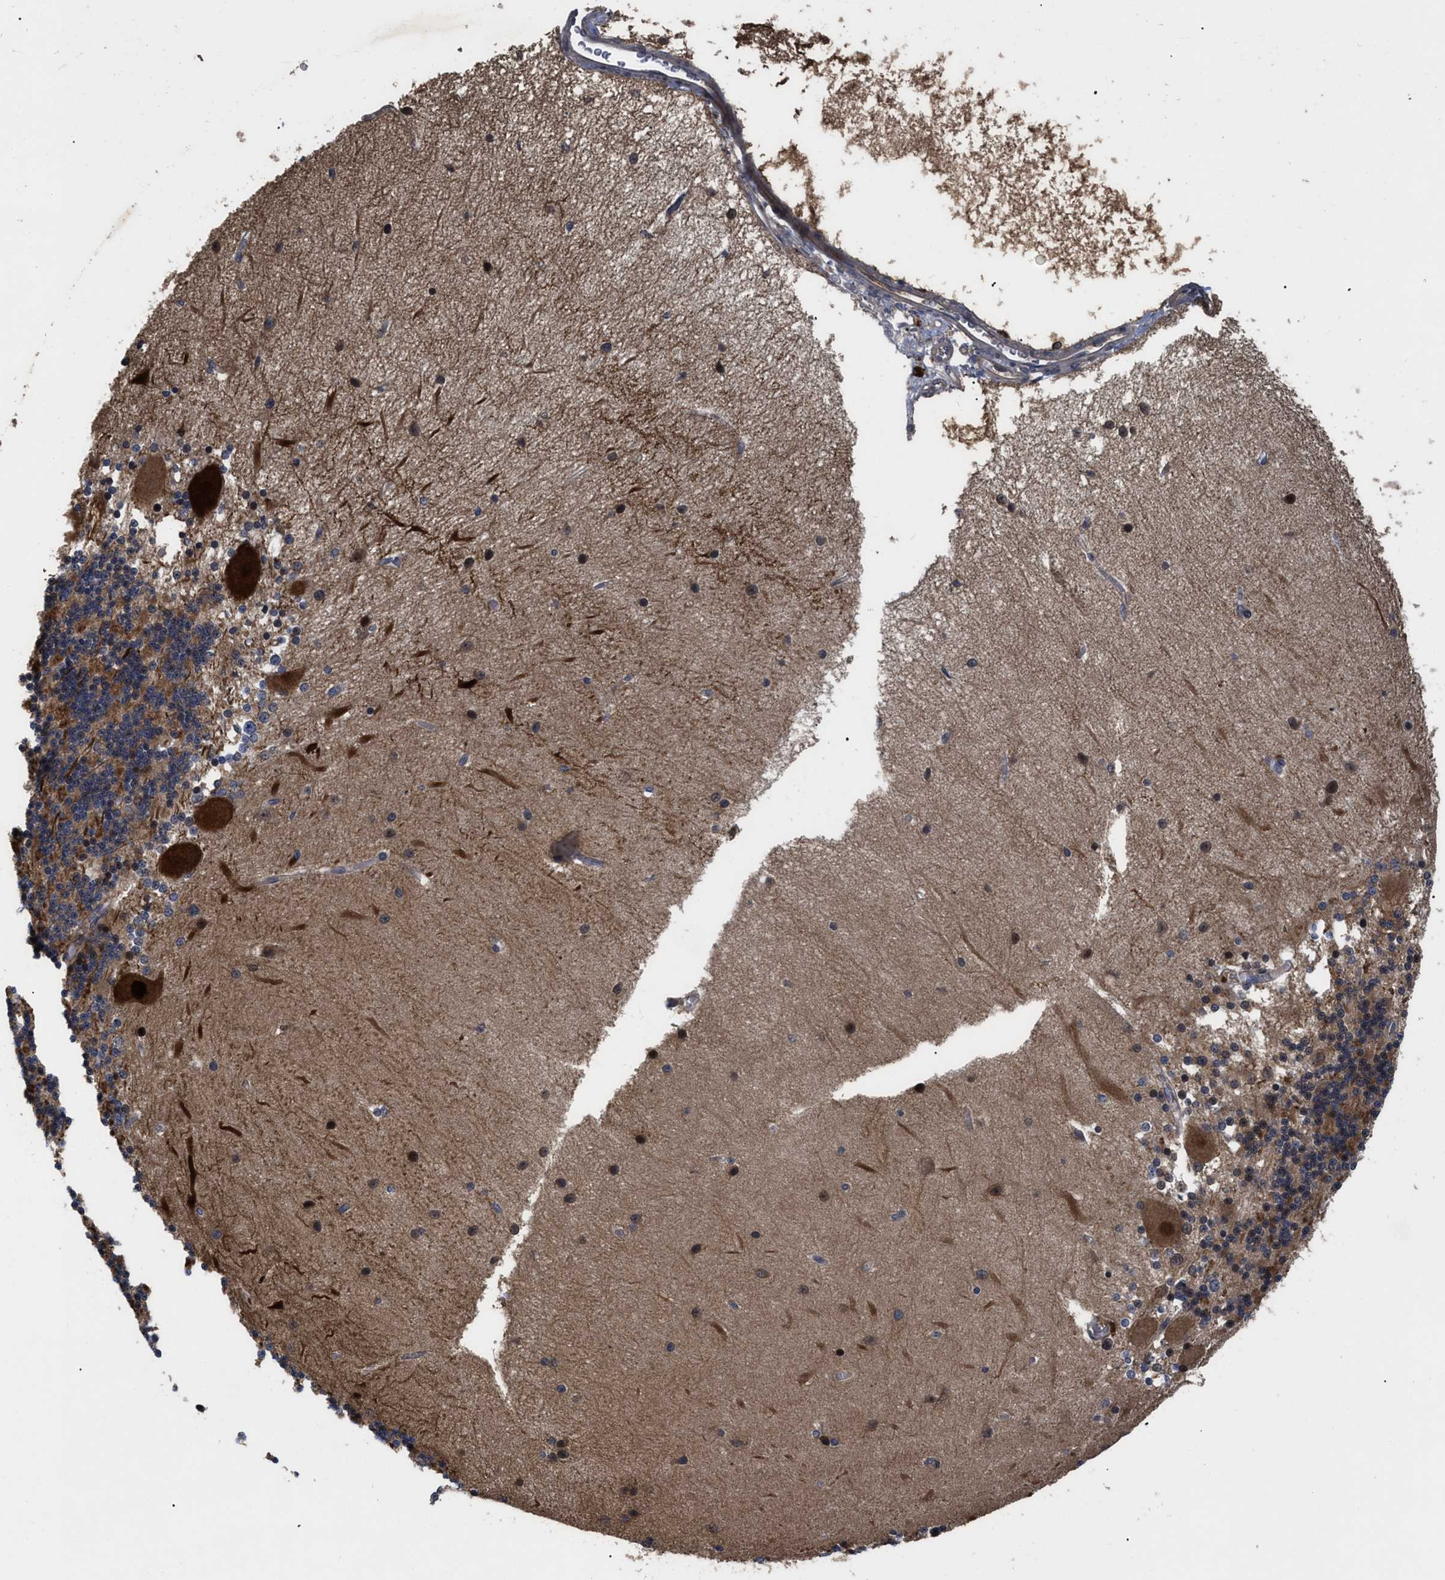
{"staining": {"intensity": "moderate", "quantity": "25%-75%", "location": "cytoplasmic/membranous"}, "tissue": "cerebellum", "cell_type": "Cells in granular layer", "image_type": "normal", "snomed": [{"axis": "morphology", "description": "Normal tissue, NOS"}, {"axis": "topography", "description": "Cerebellum"}], "caption": "Brown immunohistochemical staining in normal cerebellum displays moderate cytoplasmic/membranous staining in about 25%-75% of cells in granular layer.", "gene": "FAM200A", "patient": {"sex": "female", "age": 54}}